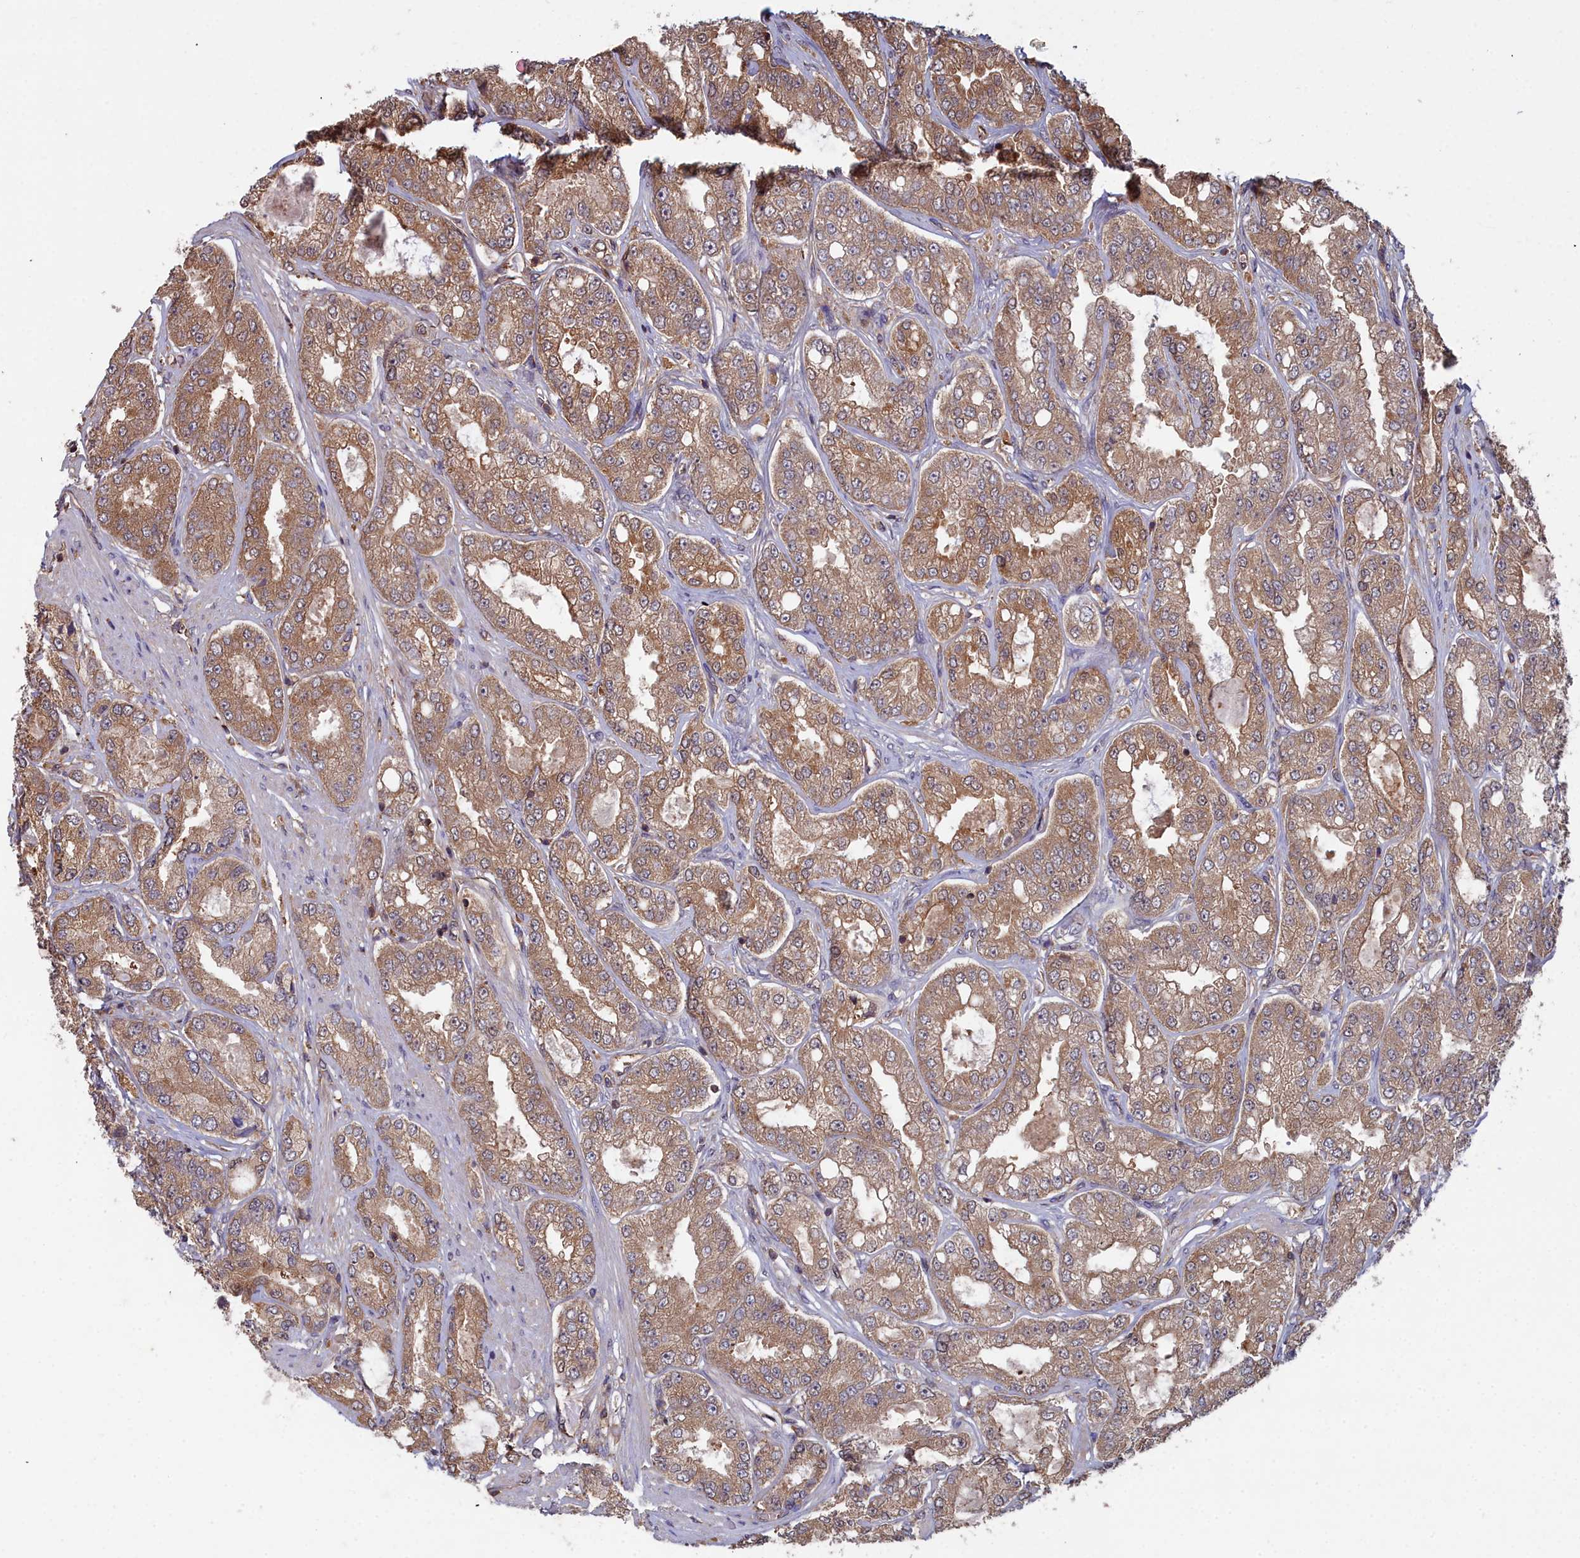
{"staining": {"intensity": "moderate", "quantity": ">75%", "location": "cytoplasmic/membranous"}, "tissue": "prostate cancer", "cell_type": "Tumor cells", "image_type": "cancer", "snomed": [{"axis": "morphology", "description": "Adenocarcinoma, High grade"}, {"axis": "topography", "description": "Prostate"}], "caption": "The micrograph shows a brown stain indicating the presence of a protein in the cytoplasmic/membranous of tumor cells in adenocarcinoma (high-grade) (prostate).", "gene": "GFRA2", "patient": {"sex": "male", "age": 71}}